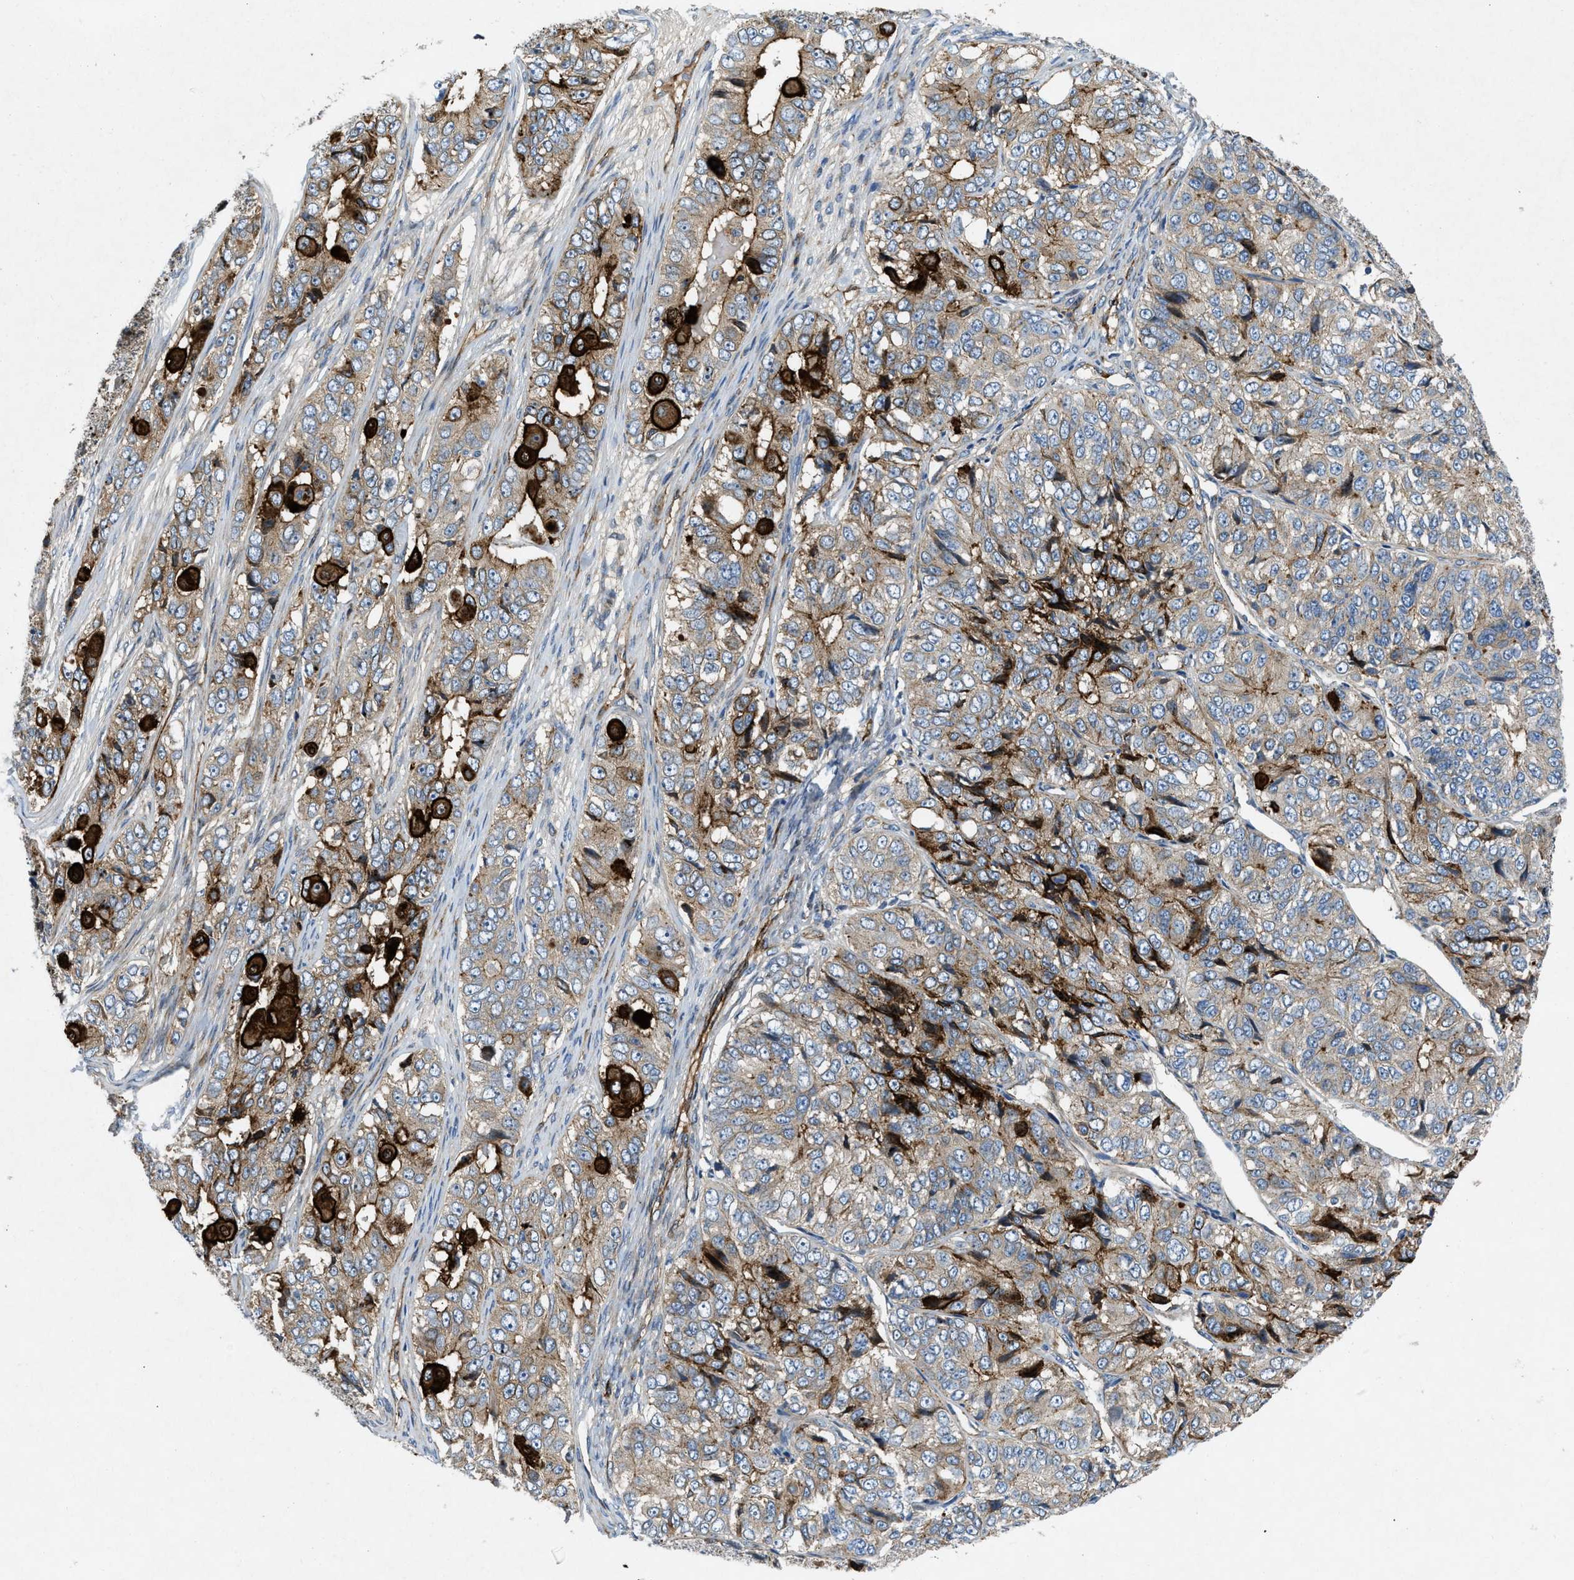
{"staining": {"intensity": "strong", "quantity": "25%-75%", "location": "cytoplasmic/membranous"}, "tissue": "ovarian cancer", "cell_type": "Tumor cells", "image_type": "cancer", "snomed": [{"axis": "morphology", "description": "Carcinoma, endometroid"}, {"axis": "topography", "description": "Ovary"}], "caption": "Immunohistochemistry image of ovarian endometroid carcinoma stained for a protein (brown), which demonstrates high levels of strong cytoplasmic/membranous expression in approximately 25%-75% of tumor cells.", "gene": "NYNRIN", "patient": {"sex": "female", "age": 51}}